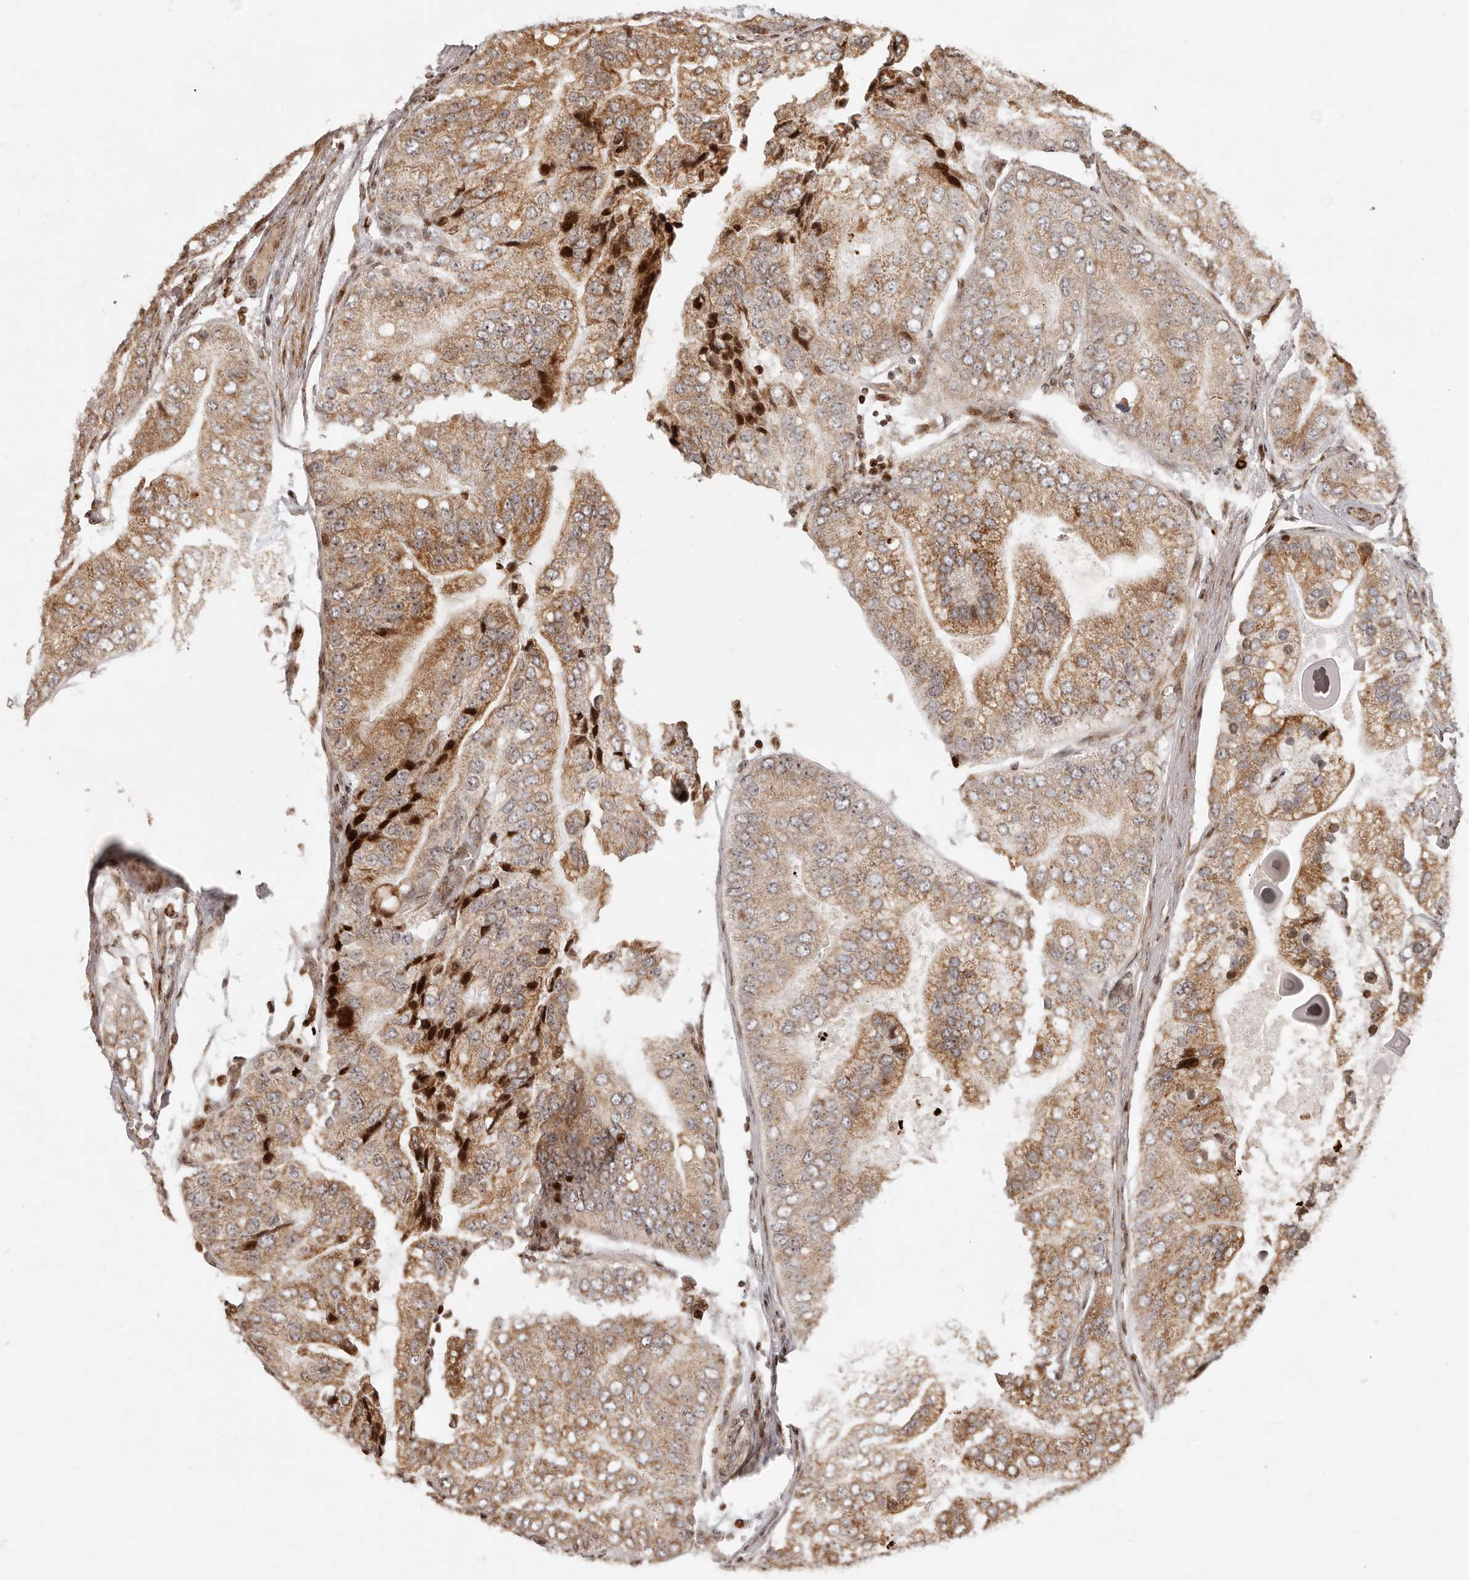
{"staining": {"intensity": "moderate", "quantity": ">75%", "location": "cytoplasmic/membranous"}, "tissue": "prostate cancer", "cell_type": "Tumor cells", "image_type": "cancer", "snomed": [{"axis": "morphology", "description": "Adenocarcinoma, High grade"}, {"axis": "topography", "description": "Prostate"}], "caption": "A medium amount of moderate cytoplasmic/membranous staining is present in approximately >75% of tumor cells in prostate cancer (adenocarcinoma (high-grade)) tissue. Immunohistochemistry stains the protein in brown and the nuclei are stained blue.", "gene": "TRIM4", "patient": {"sex": "male", "age": 70}}